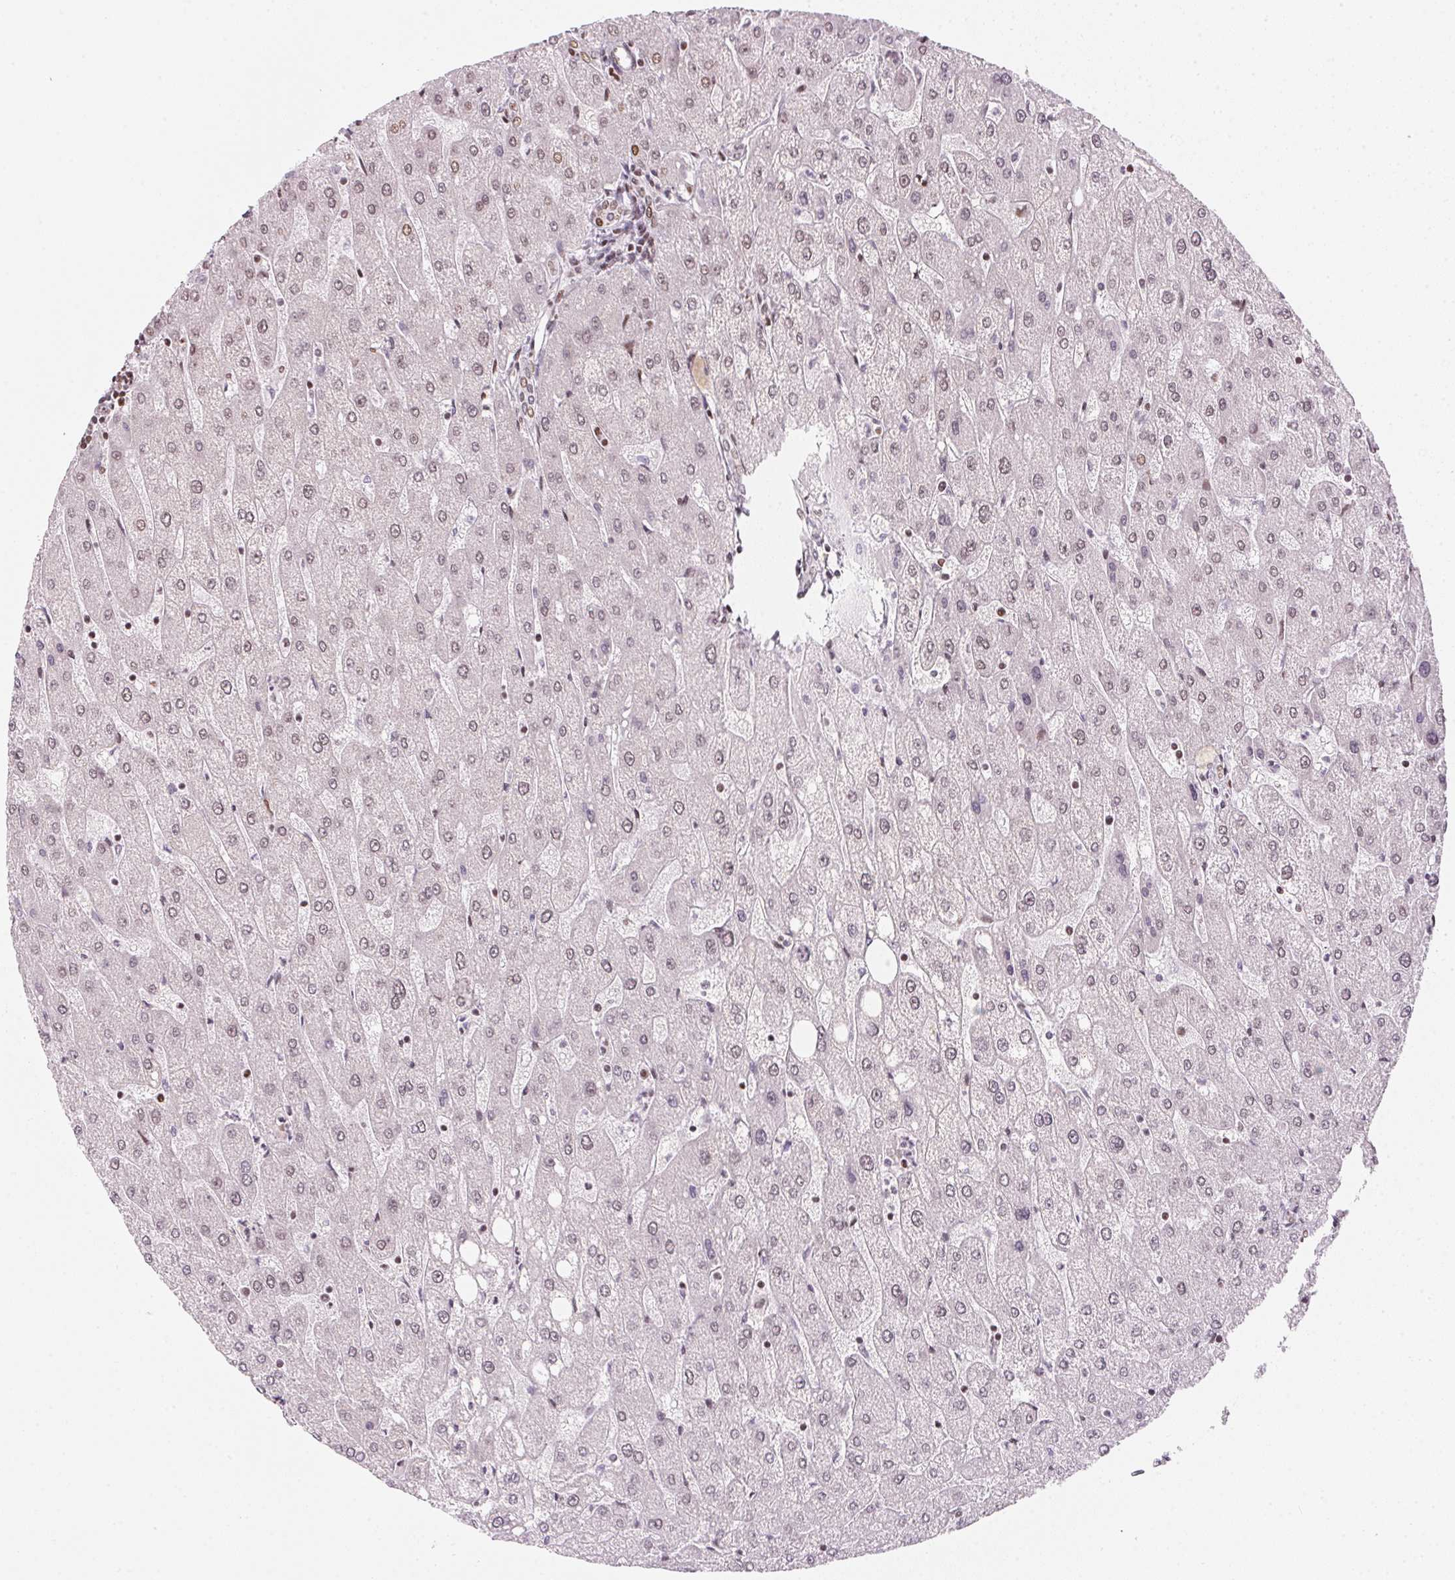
{"staining": {"intensity": "negative", "quantity": "none", "location": "none"}, "tissue": "liver", "cell_type": "Cholangiocytes", "image_type": "normal", "snomed": [{"axis": "morphology", "description": "Normal tissue, NOS"}, {"axis": "topography", "description": "Liver"}], "caption": "A photomicrograph of human liver is negative for staining in cholangiocytes. The staining is performed using DAB brown chromogen with nuclei counter-stained in using hematoxylin.", "gene": "KAT6A", "patient": {"sex": "male", "age": 67}}